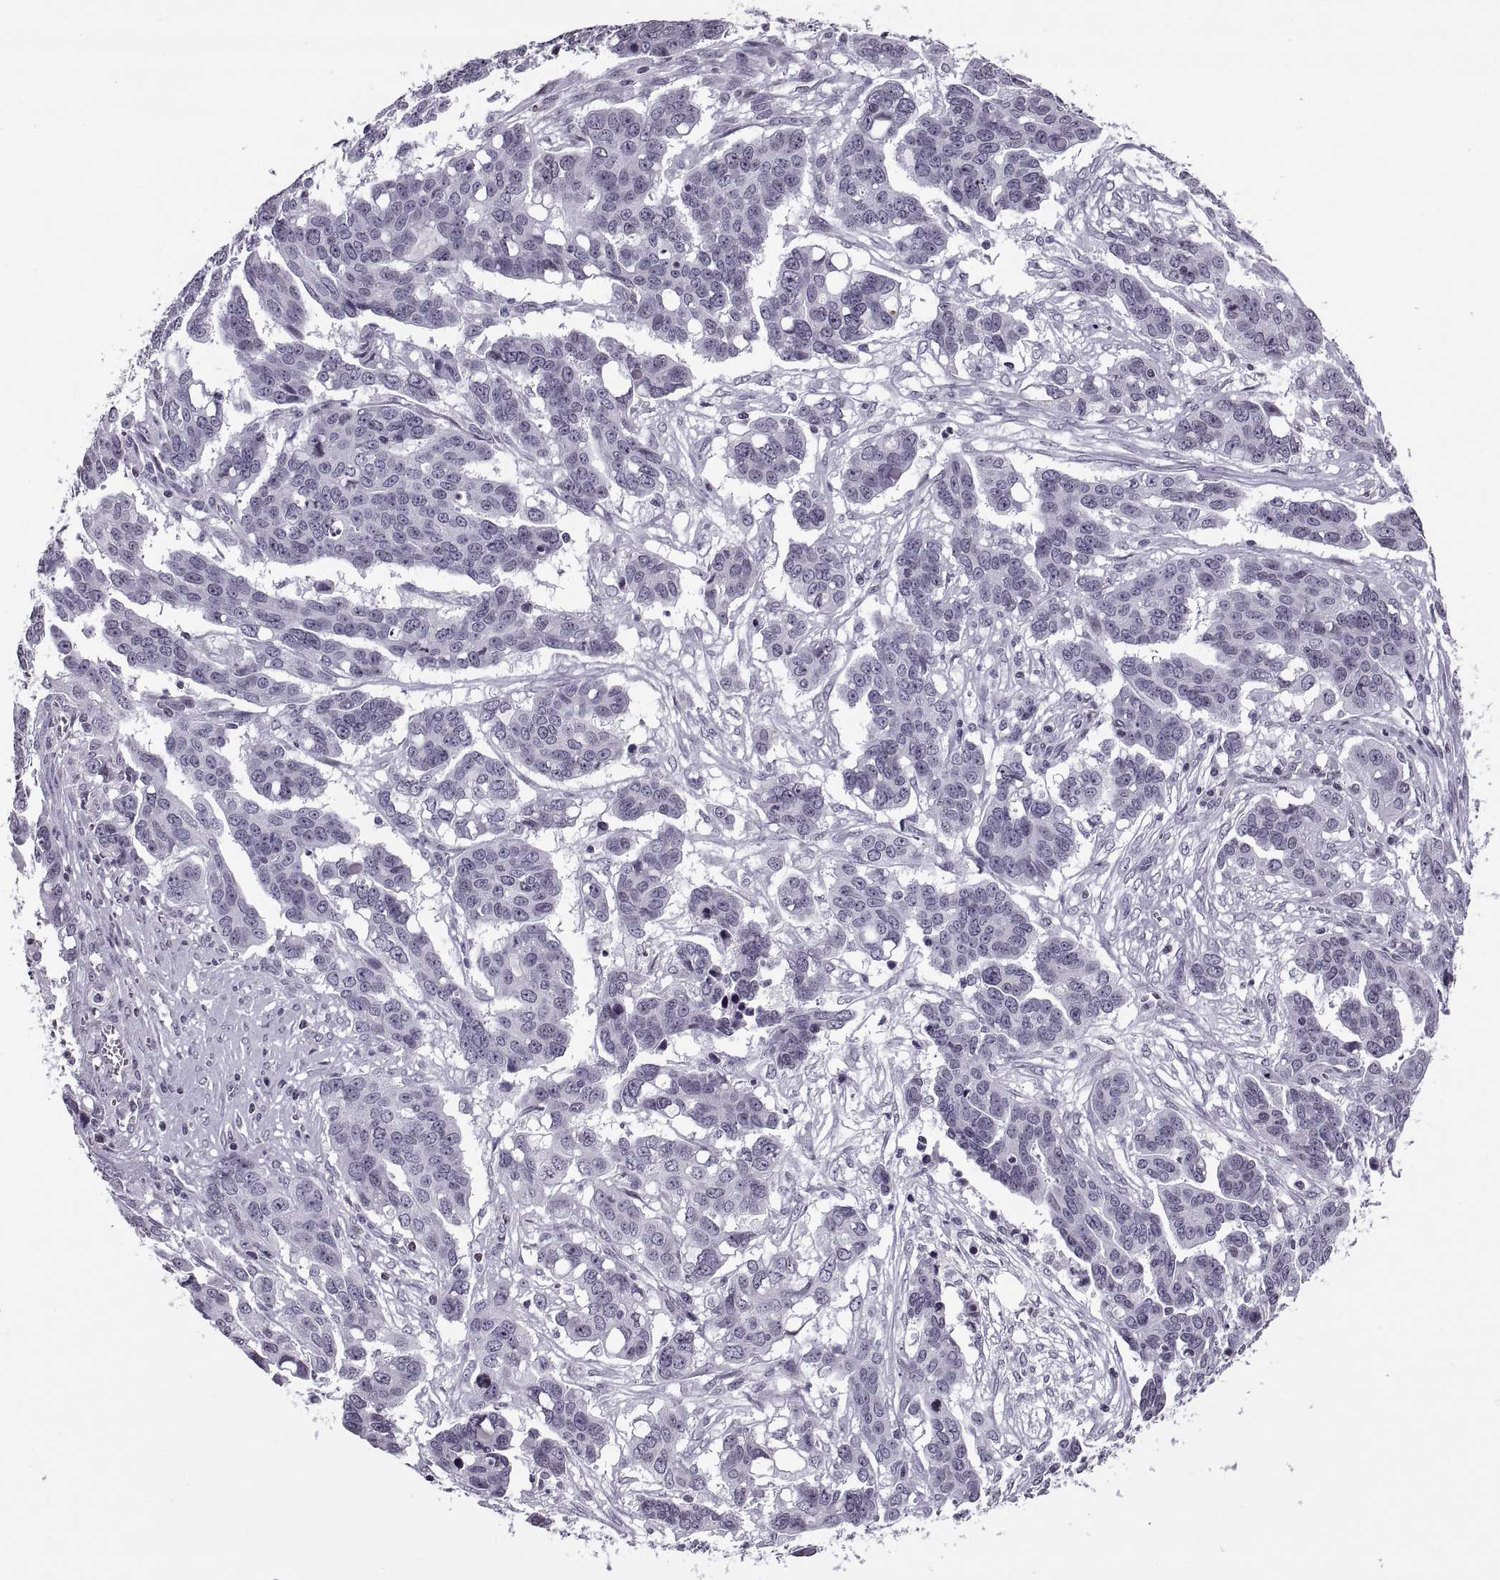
{"staining": {"intensity": "negative", "quantity": "none", "location": "none"}, "tissue": "ovarian cancer", "cell_type": "Tumor cells", "image_type": "cancer", "snomed": [{"axis": "morphology", "description": "Carcinoma, endometroid"}, {"axis": "topography", "description": "Ovary"}], "caption": "Ovarian endometroid carcinoma stained for a protein using IHC shows no positivity tumor cells.", "gene": "H1-8", "patient": {"sex": "female", "age": 78}}